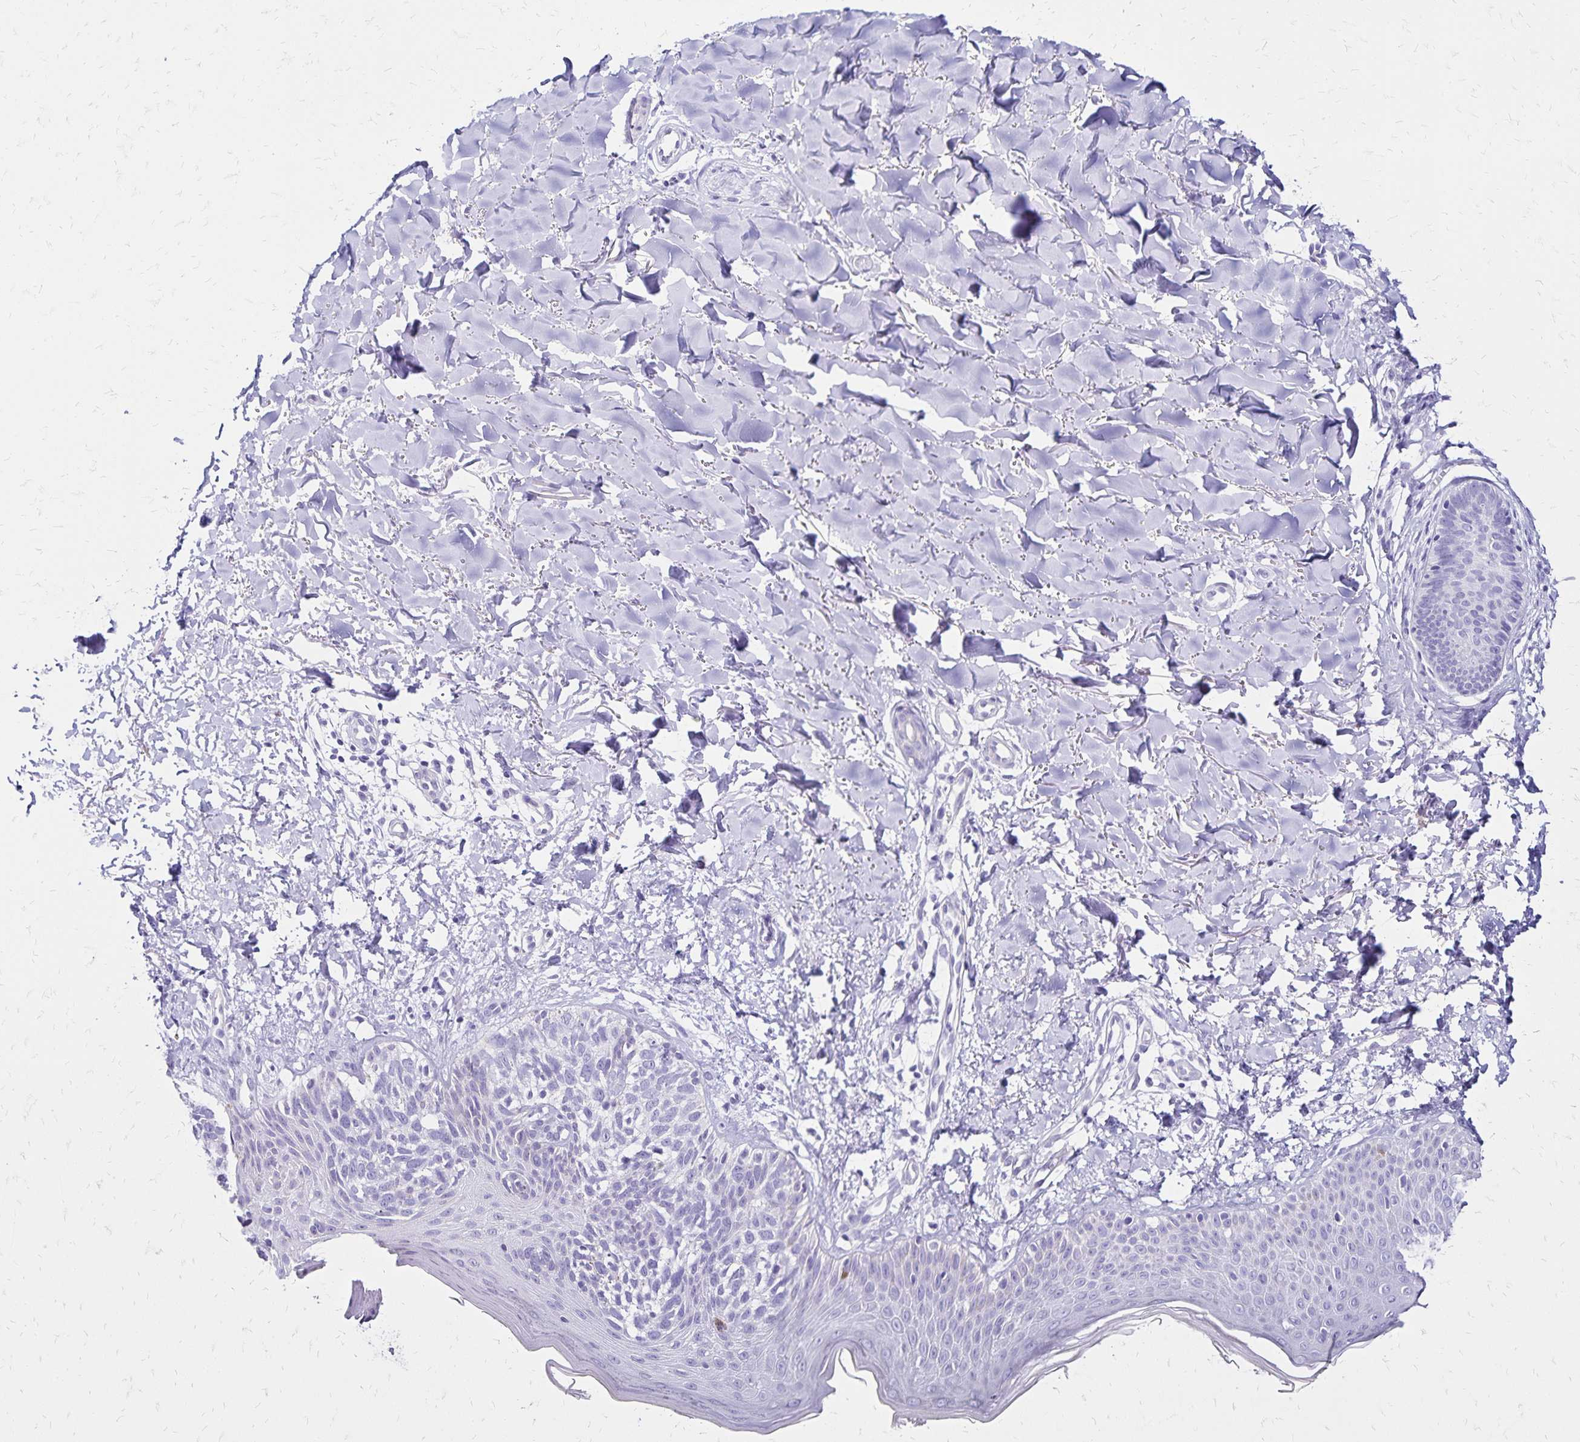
{"staining": {"intensity": "negative", "quantity": "none", "location": "none"}, "tissue": "skin cancer", "cell_type": "Tumor cells", "image_type": "cancer", "snomed": [{"axis": "morphology", "description": "Basal cell carcinoma"}, {"axis": "topography", "description": "Skin"}], "caption": "IHC histopathology image of neoplastic tissue: basal cell carcinoma (skin) stained with DAB (3,3'-diaminobenzidine) reveals no significant protein positivity in tumor cells.", "gene": "LIN28B", "patient": {"sex": "female", "age": 45}}